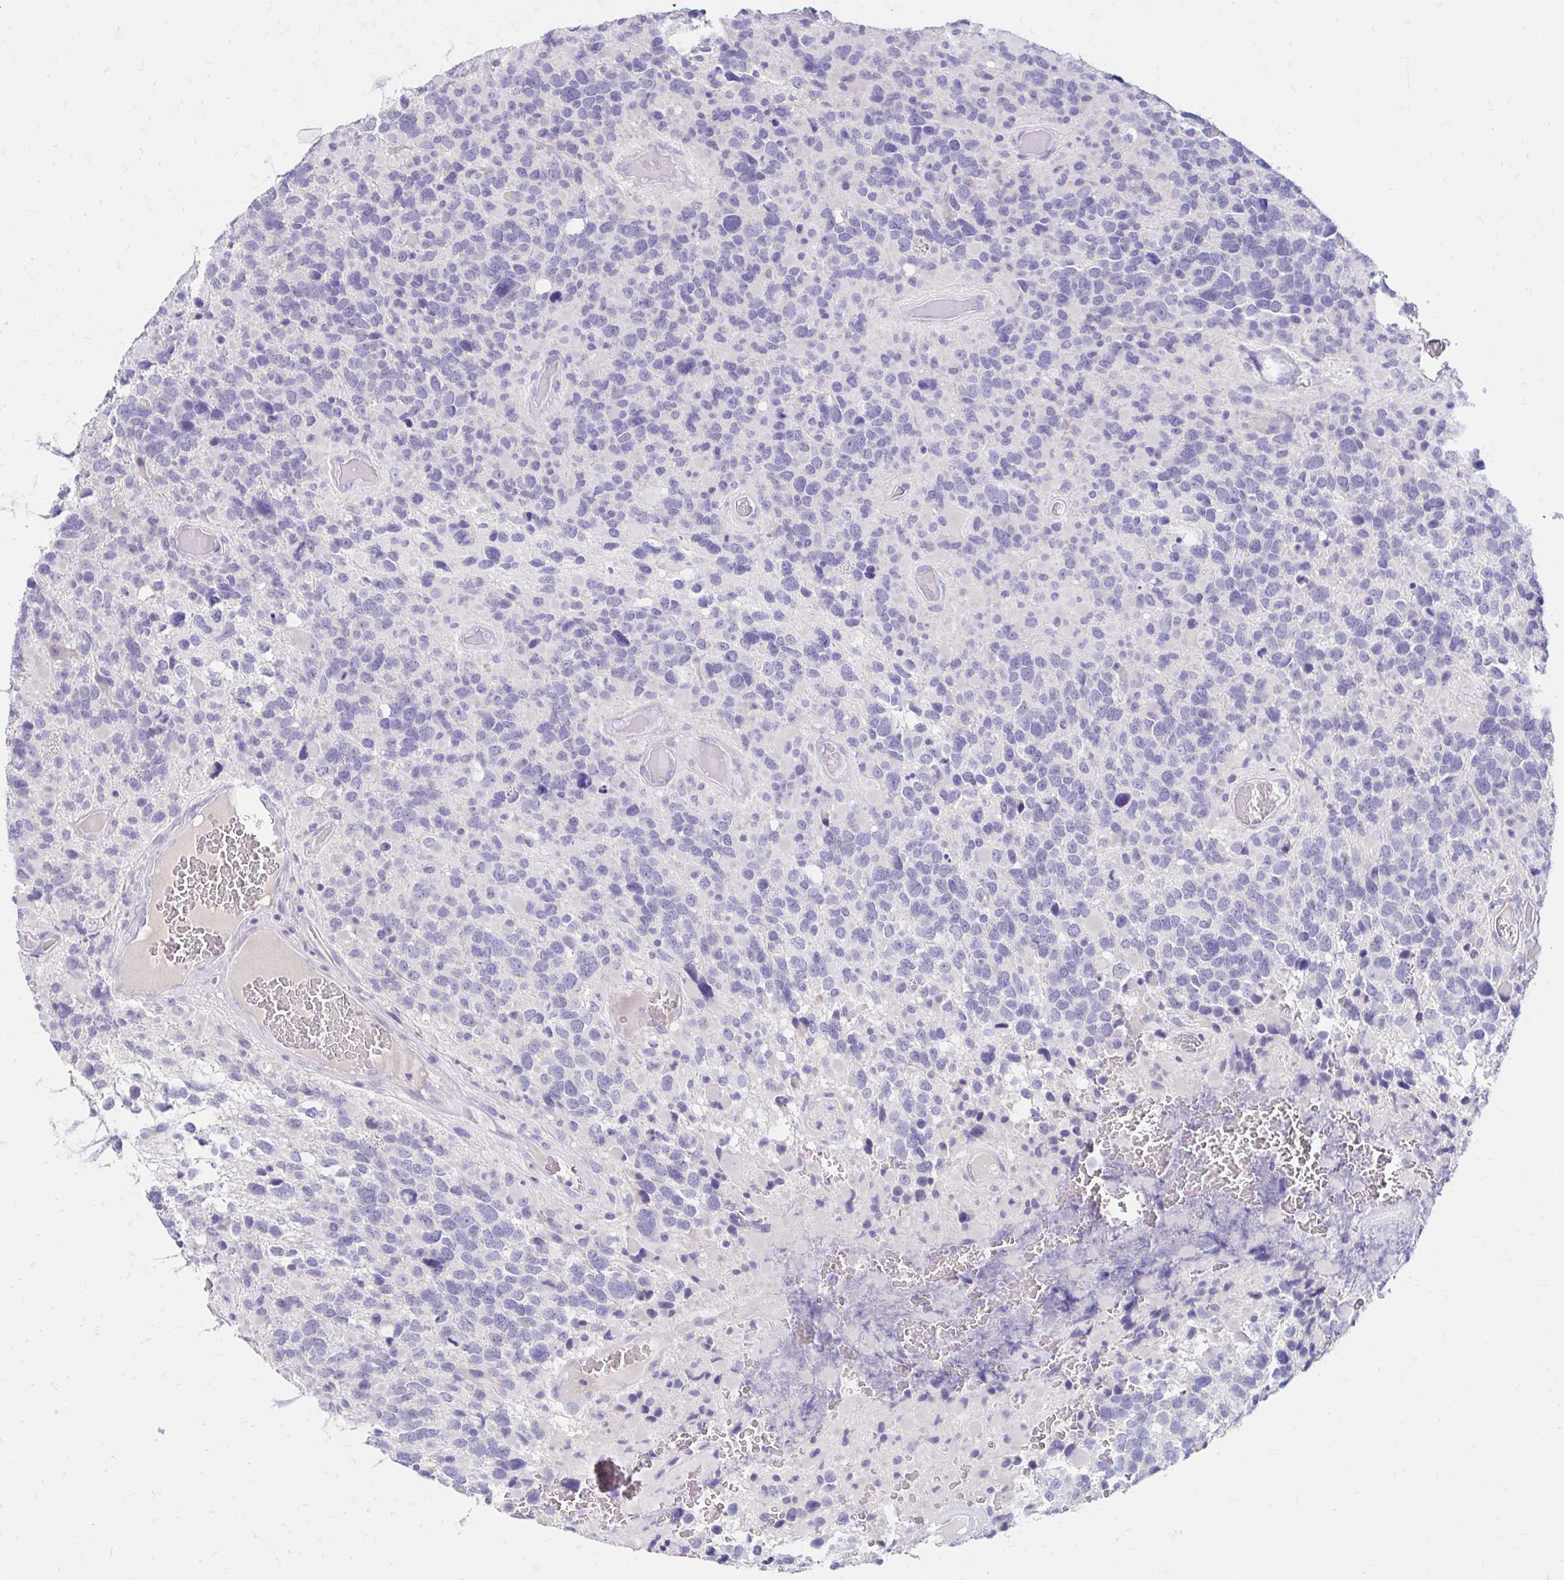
{"staining": {"intensity": "negative", "quantity": "none", "location": "none"}, "tissue": "glioma", "cell_type": "Tumor cells", "image_type": "cancer", "snomed": [{"axis": "morphology", "description": "Glioma, malignant, High grade"}, {"axis": "topography", "description": "Brain"}], "caption": "This is an immunohistochemistry photomicrograph of human malignant glioma (high-grade). There is no expression in tumor cells.", "gene": "AZGP1", "patient": {"sex": "female", "age": 40}}